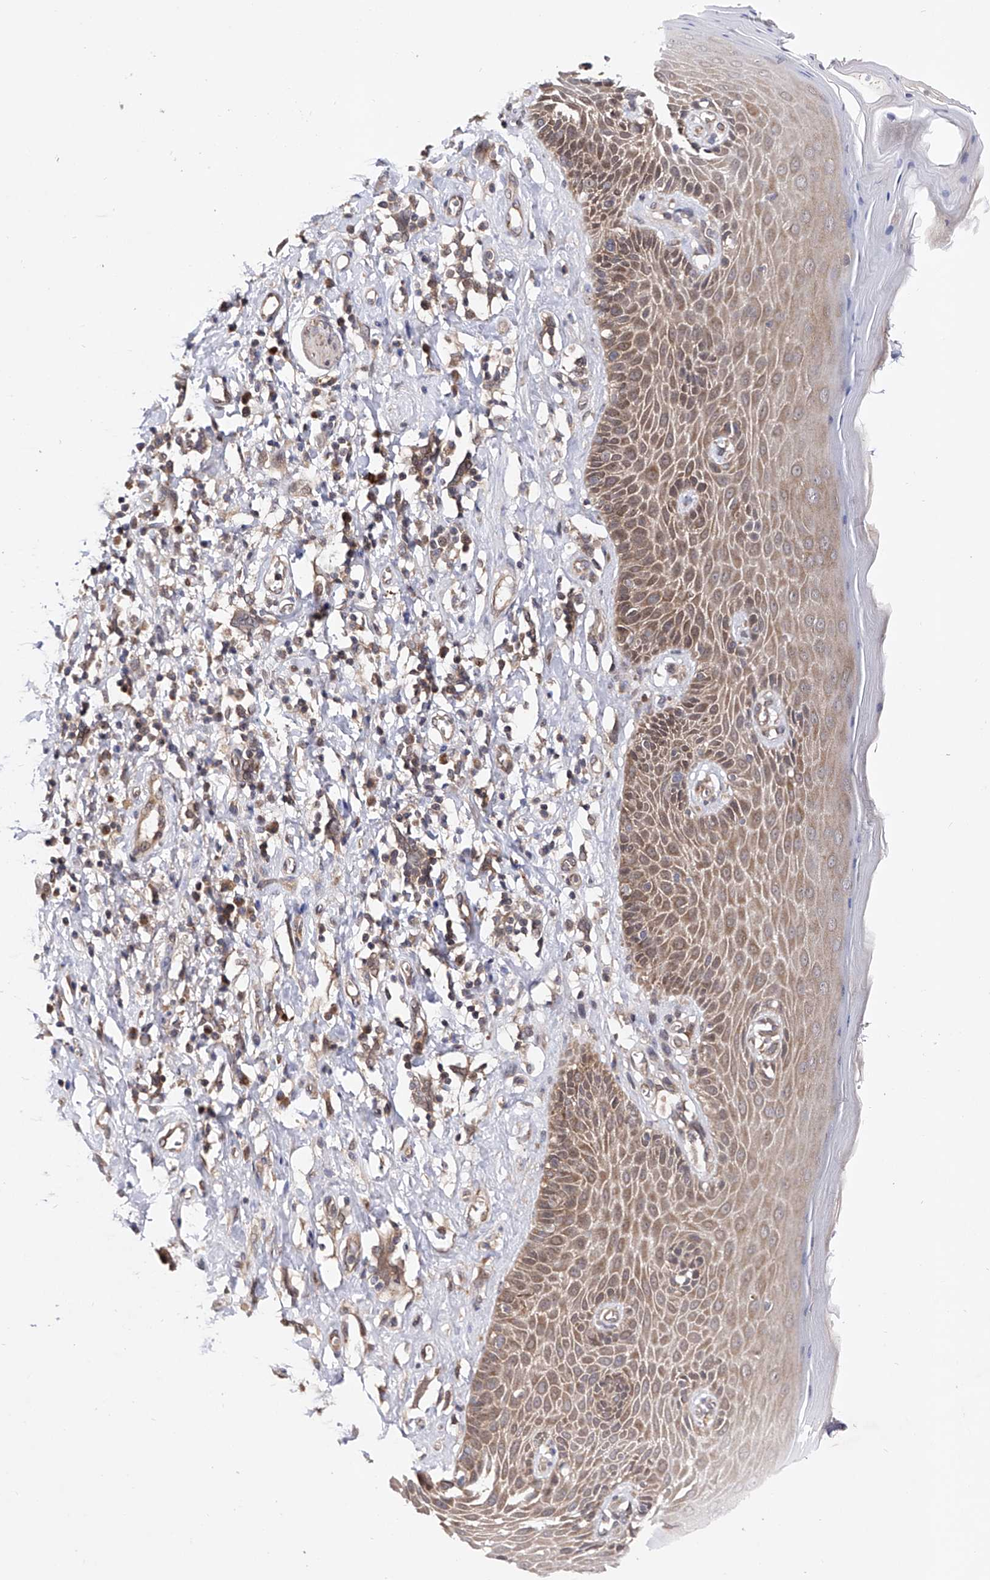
{"staining": {"intensity": "moderate", "quantity": ">75%", "location": "cytoplasmic/membranous"}, "tissue": "skin", "cell_type": "Epidermal cells", "image_type": "normal", "snomed": [{"axis": "morphology", "description": "Normal tissue, NOS"}, {"axis": "topography", "description": "Anal"}], "caption": "High-magnification brightfield microscopy of benign skin stained with DAB (3,3'-diaminobenzidine) (brown) and counterstained with hematoxylin (blue). epidermal cells exhibit moderate cytoplasmic/membranous positivity is appreciated in about>75% of cells.", "gene": "USP45", "patient": {"sex": "male", "age": 69}}